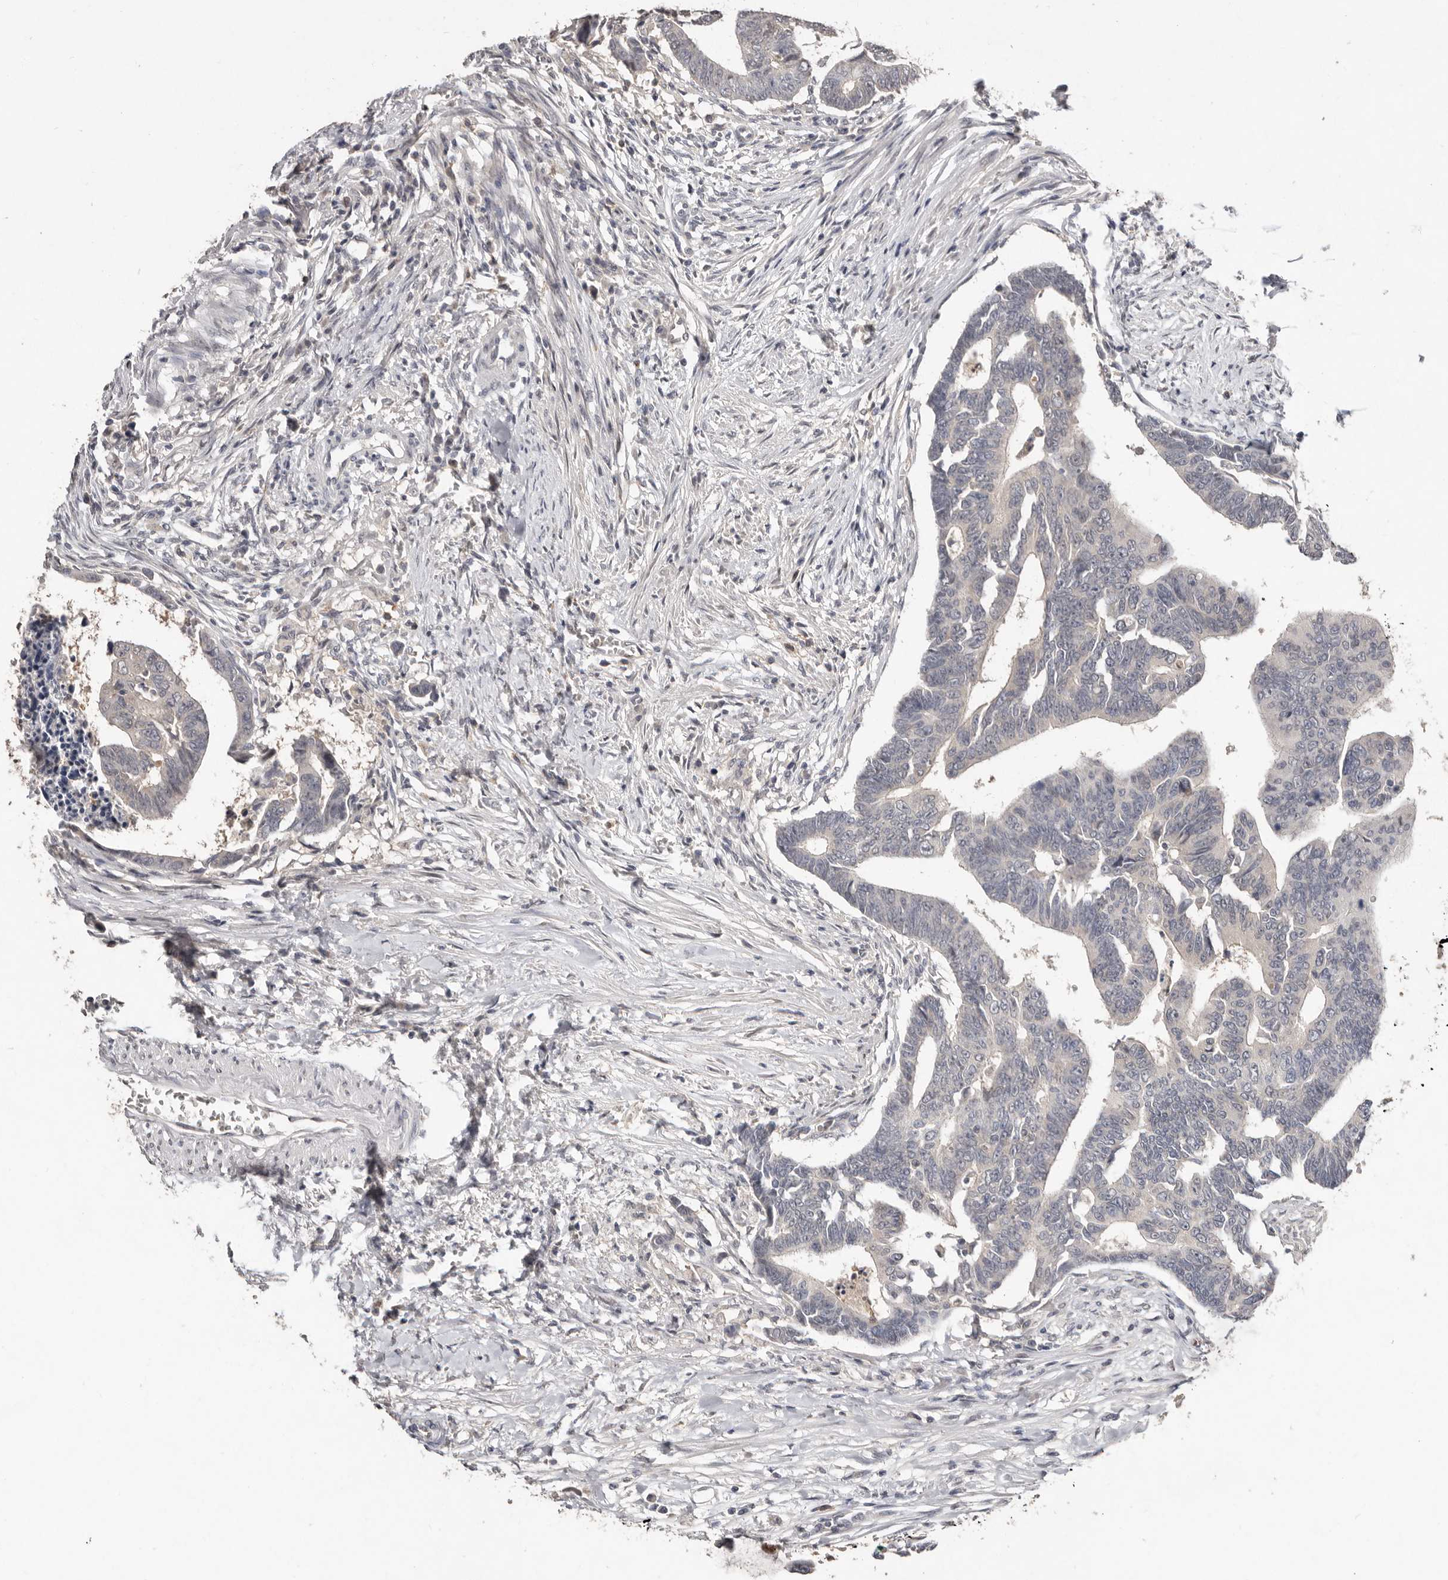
{"staining": {"intensity": "negative", "quantity": "none", "location": "none"}, "tissue": "colorectal cancer", "cell_type": "Tumor cells", "image_type": "cancer", "snomed": [{"axis": "morphology", "description": "Adenocarcinoma, NOS"}, {"axis": "topography", "description": "Rectum"}], "caption": "There is no significant expression in tumor cells of adenocarcinoma (colorectal).", "gene": "SULT1E1", "patient": {"sex": "female", "age": 65}}